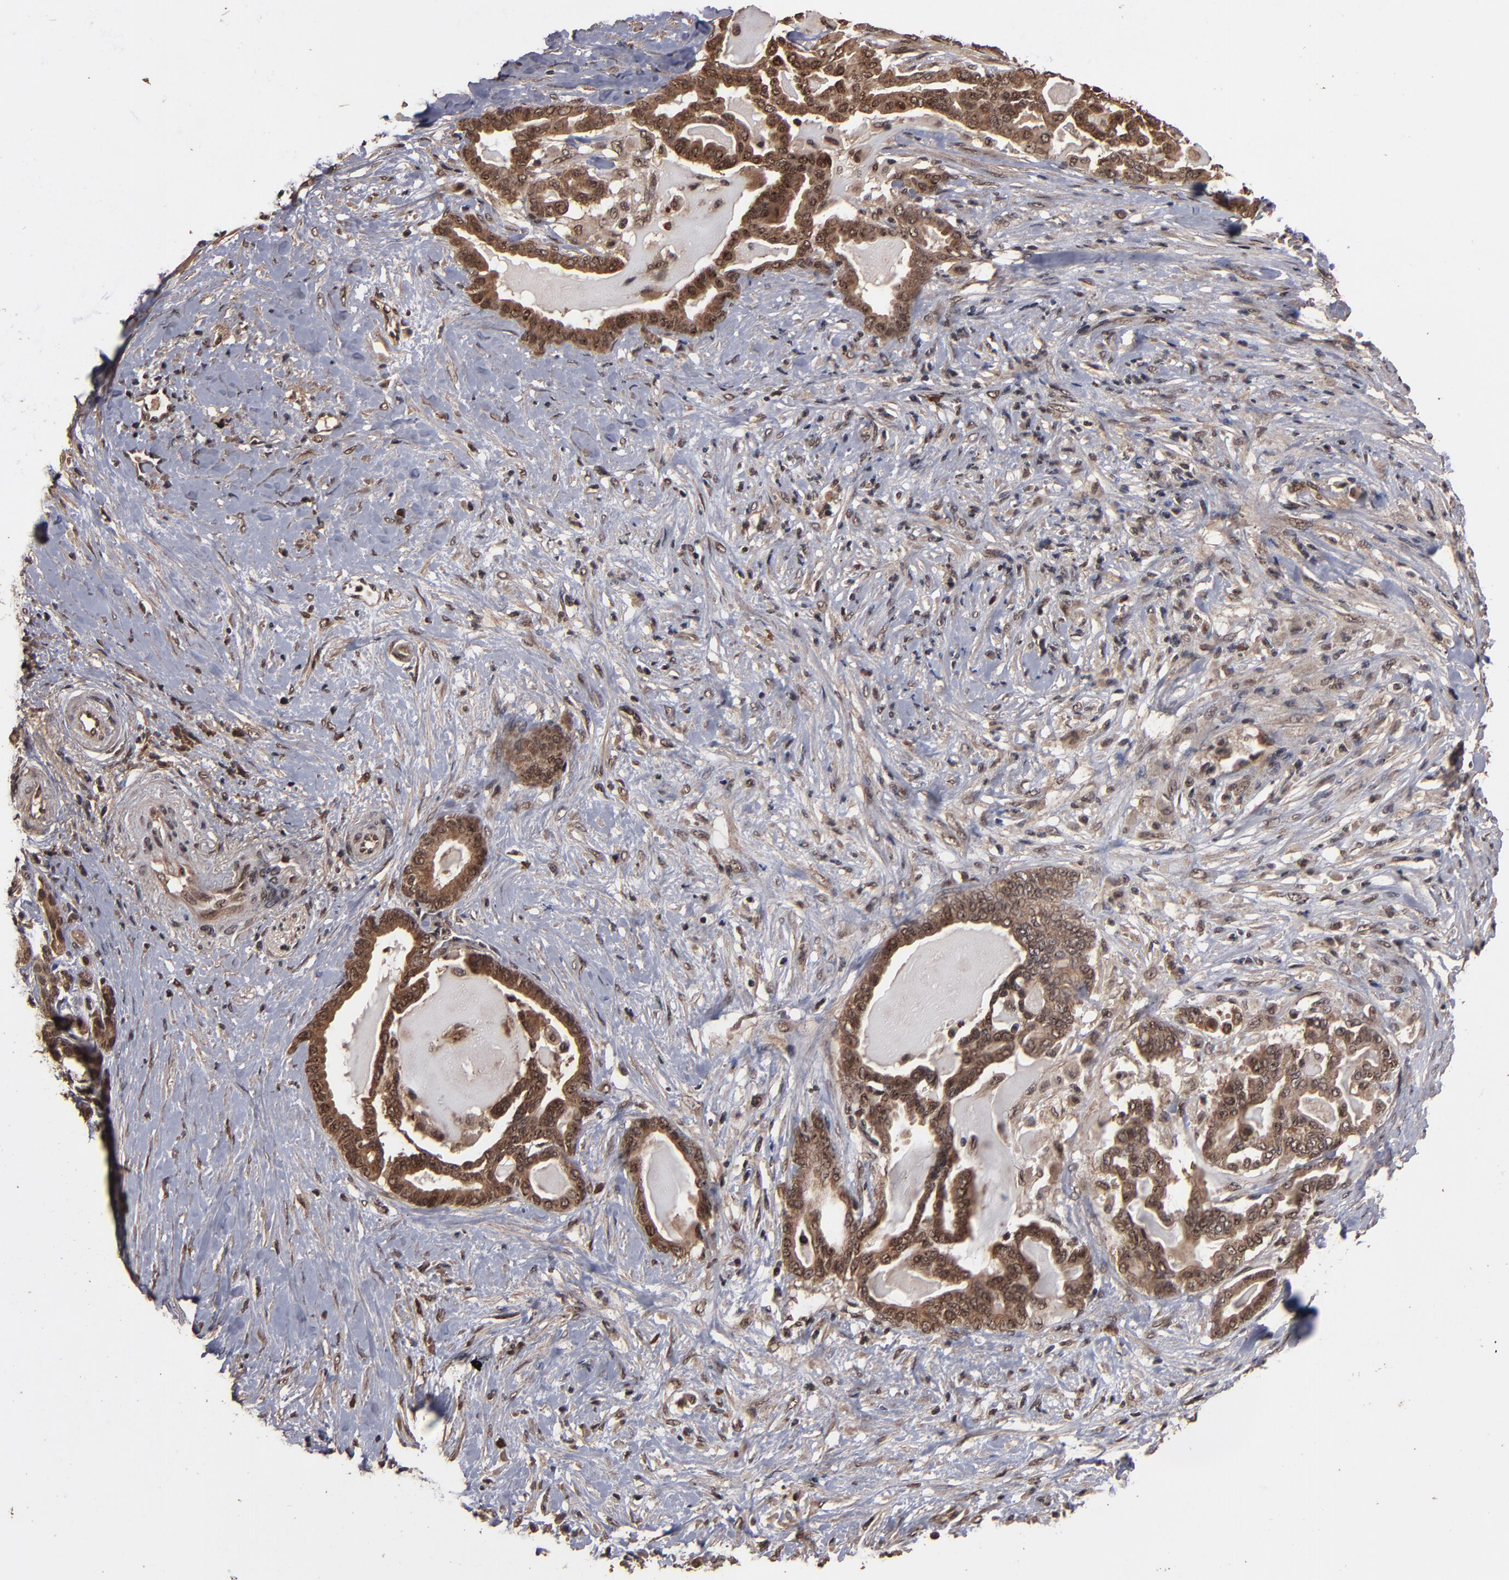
{"staining": {"intensity": "strong", "quantity": ">75%", "location": "cytoplasmic/membranous,nuclear"}, "tissue": "pancreatic cancer", "cell_type": "Tumor cells", "image_type": "cancer", "snomed": [{"axis": "morphology", "description": "Adenocarcinoma, NOS"}, {"axis": "topography", "description": "Pancreas"}], "caption": "Immunohistochemistry of pancreatic cancer displays high levels of strong cytoplasmic/membranous and nuclear expression in about >75% of tumor cells.", "gene": "NXF2B", "patient": {"sex": "male", "age": 63}}